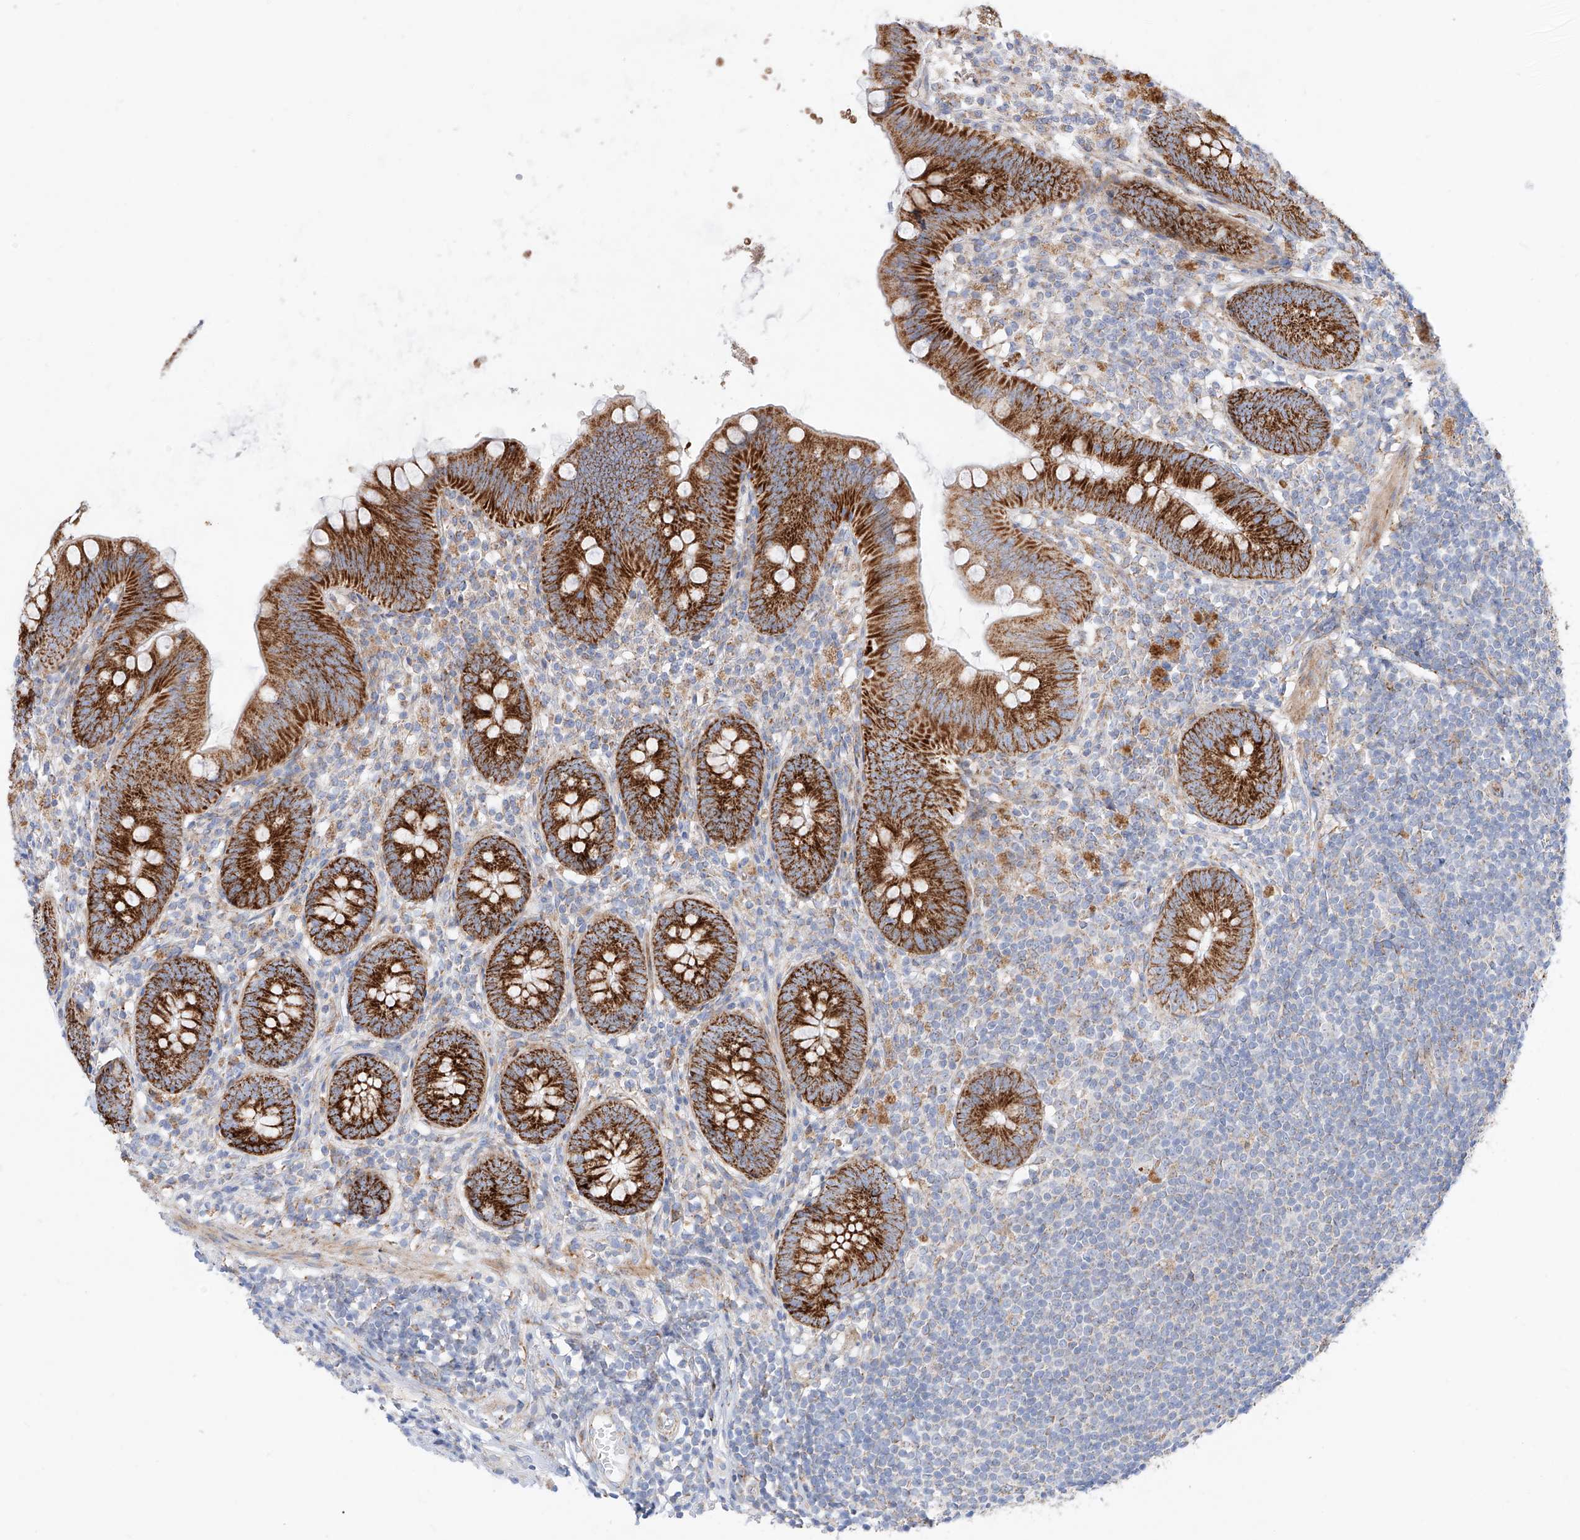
{"staining": {"intensity": "strong", "quantity": ">75%", "location": "cytoplasmic/membranous"}, "tissue": "appendix", "cell_type": "Glandular cells", "image_type": "normal", "snomed": [{"axis": "morphology", "description": "Normal tissue, NOS"}, {"axis": "topography", "description": "Appendix"}], "caption": "High-power microscopy captured an IHC photomicrograph of benign appendix, revealing strong cytoplasmic/membranous positivity in approximately >75% of glandular cells.", "gene": "CST9", "patient": {"sex": "female", "age": 62}}